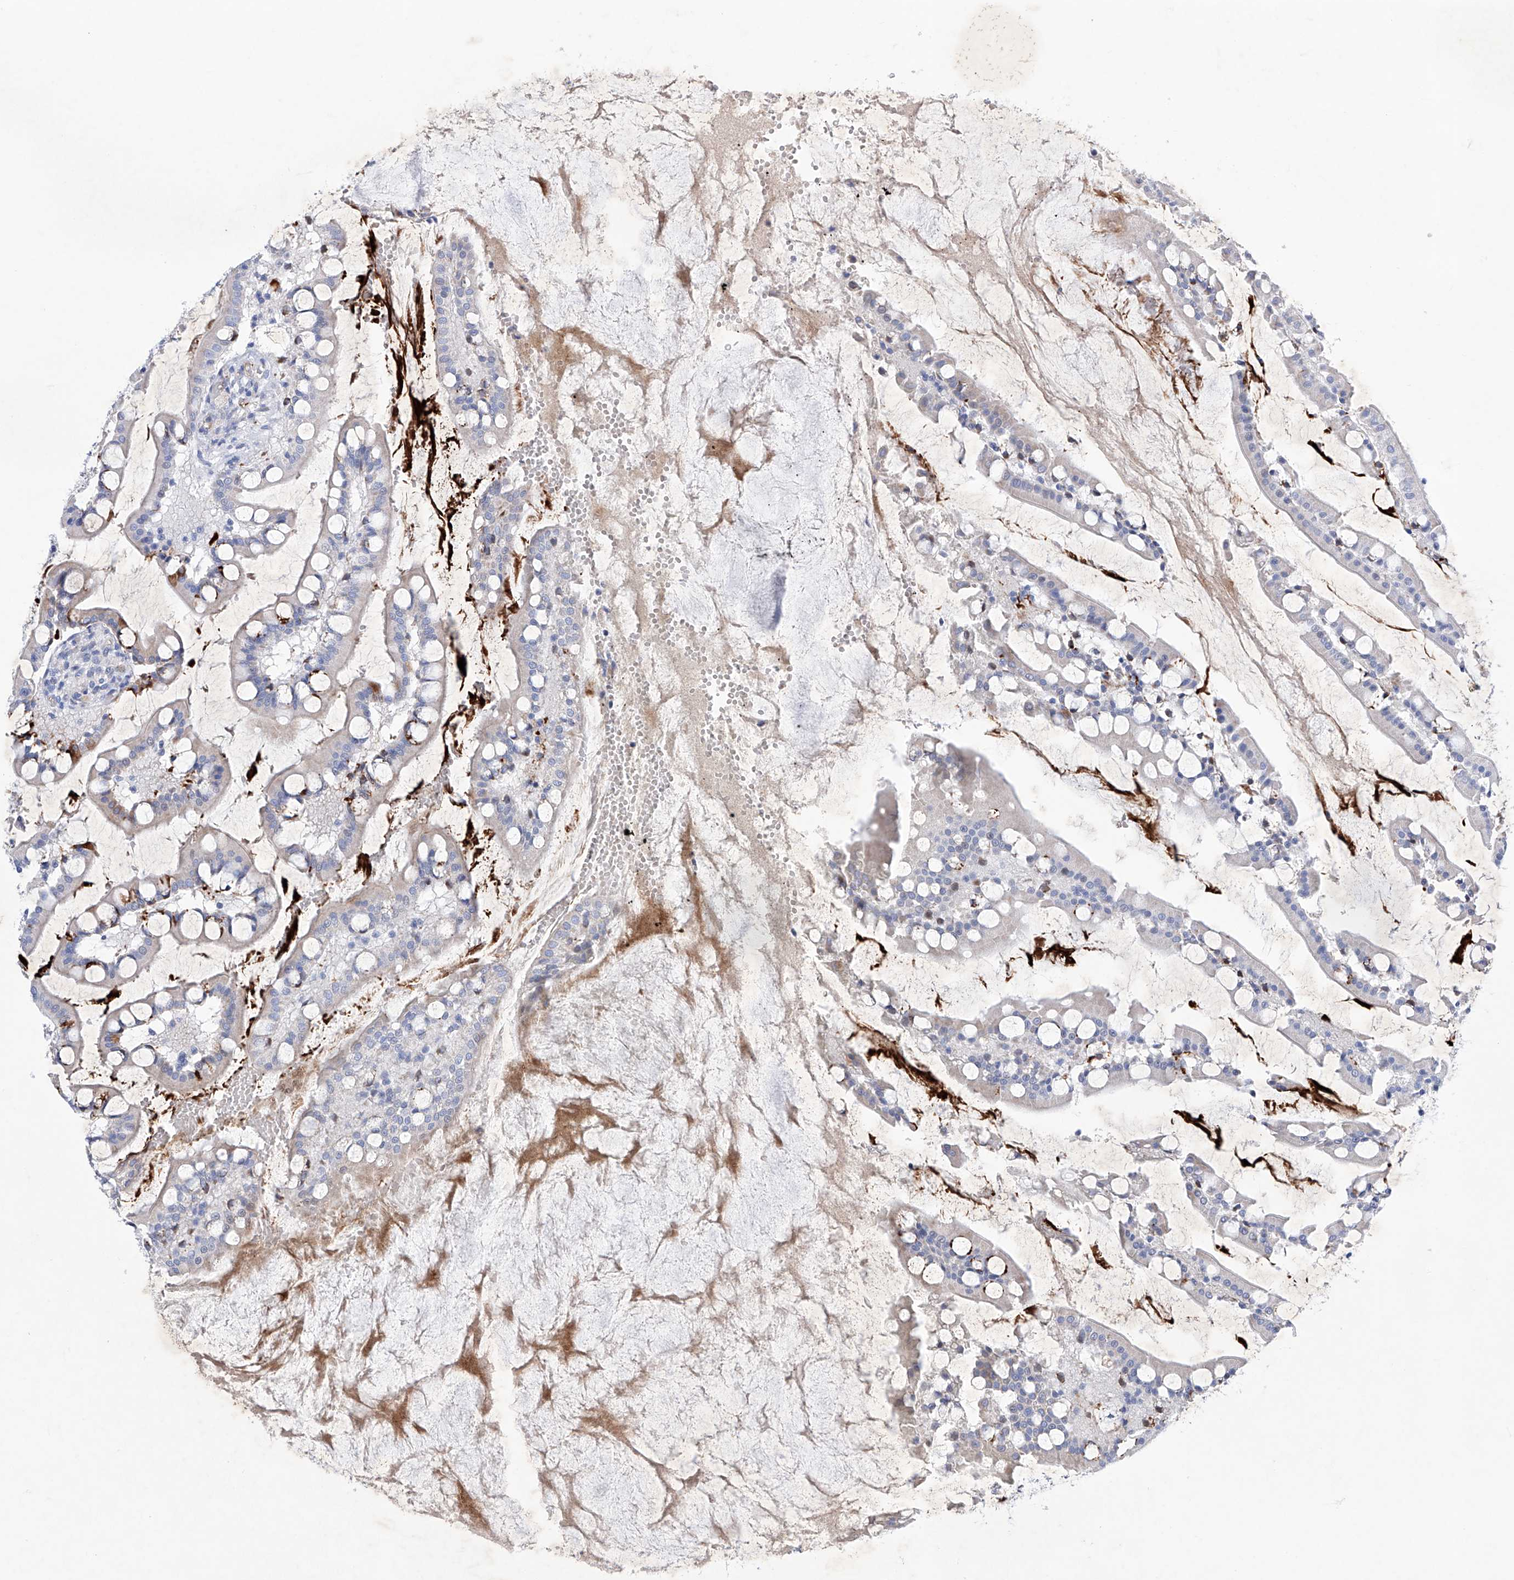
{"staining": {"intensity": "moderate", "quantity": "<25%", "location": "cytoplasmic/membranous"}, "tissue": "small intestine", "cell_type": "Glandular cells", "image_type": "normal", "snomed": [{"axis": "morphology", "description": "Normal tissue, NOS"}, {"axis": "topography", "description": "Small intestine"}], "caption": "High-magnification brightfield microscopy of benign small intestine stained with DAB (3,3'-diaminobenzidine) (brown) and counterstained with hematoxylin (blue). glandular cells exhibit moderate cytoplasmic/membranous expression is seen in approximately<25% of cells. (Stains: DAB in brown, nuclei in blue, Microscopy: brightfield microscopy at high magnification).", "gene": "ETV7", "patient": {"sex": "male", "age": 52}}